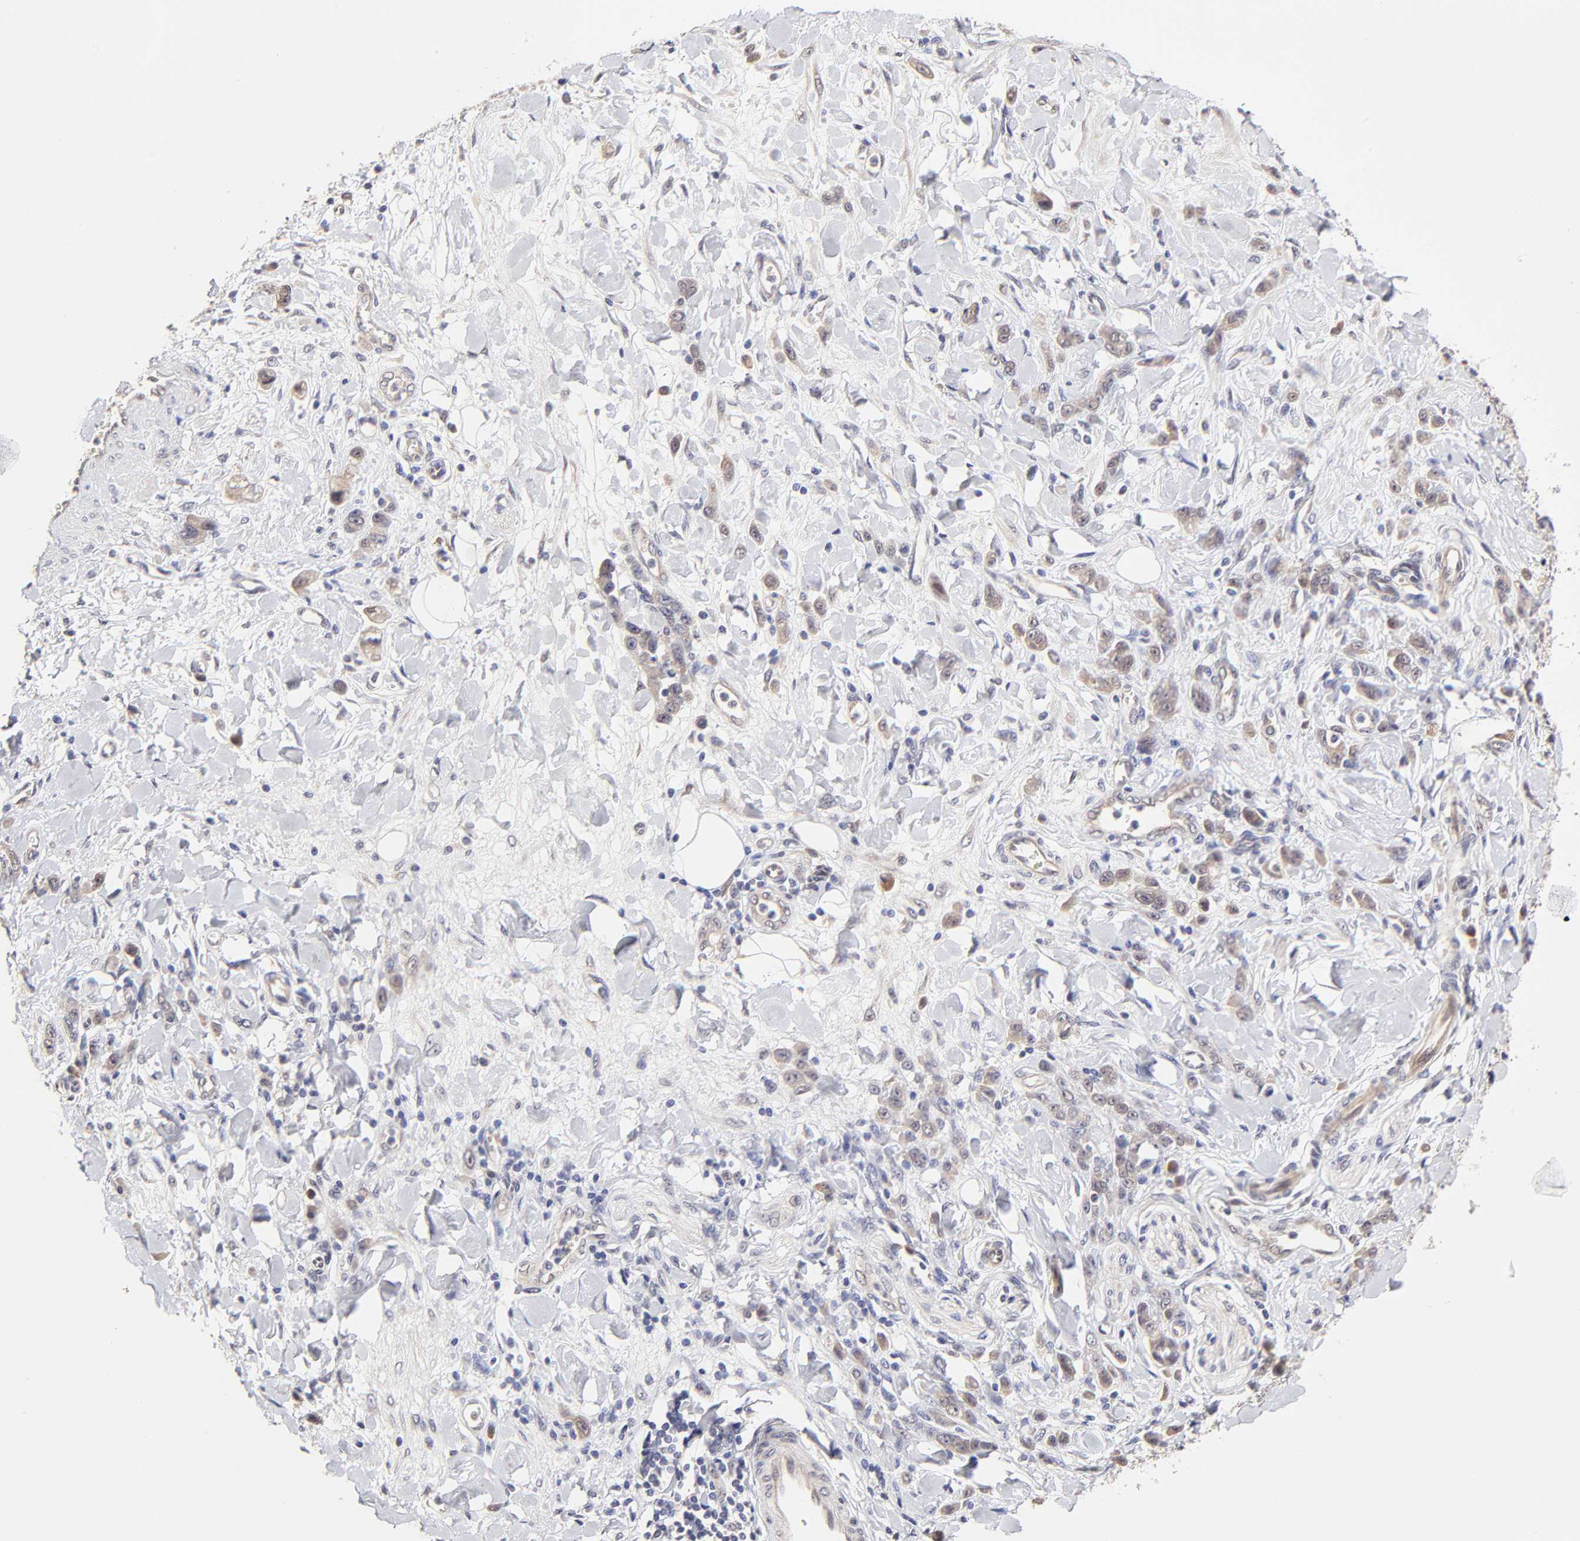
{"staining": {"intensity": "weak", "quantity": ">75%", "location": "cytoplasmic/membranous"}, "tissue": "stomach cancer", "cell_type": "Tumor cells", "image_type": "cancer", "snomed": [{"axis": "morphology", "description": "Normal tissue, NOS"}, {"axis": "morphology", "description": "Adenocarcinoma, NOS"}, {"axis": "topography", "description": "Stomach"}], "caption": "Protein expression analysis of adenocarcinoma (stomach) reveals weak cytoplasmic/membranous staining in approximately >75% of tumor cells. (DAB = brown stain, brightfield microscopy at high magnification).", "gene": "ZNF10", "patient": {"sex": "male", "age": 82}}